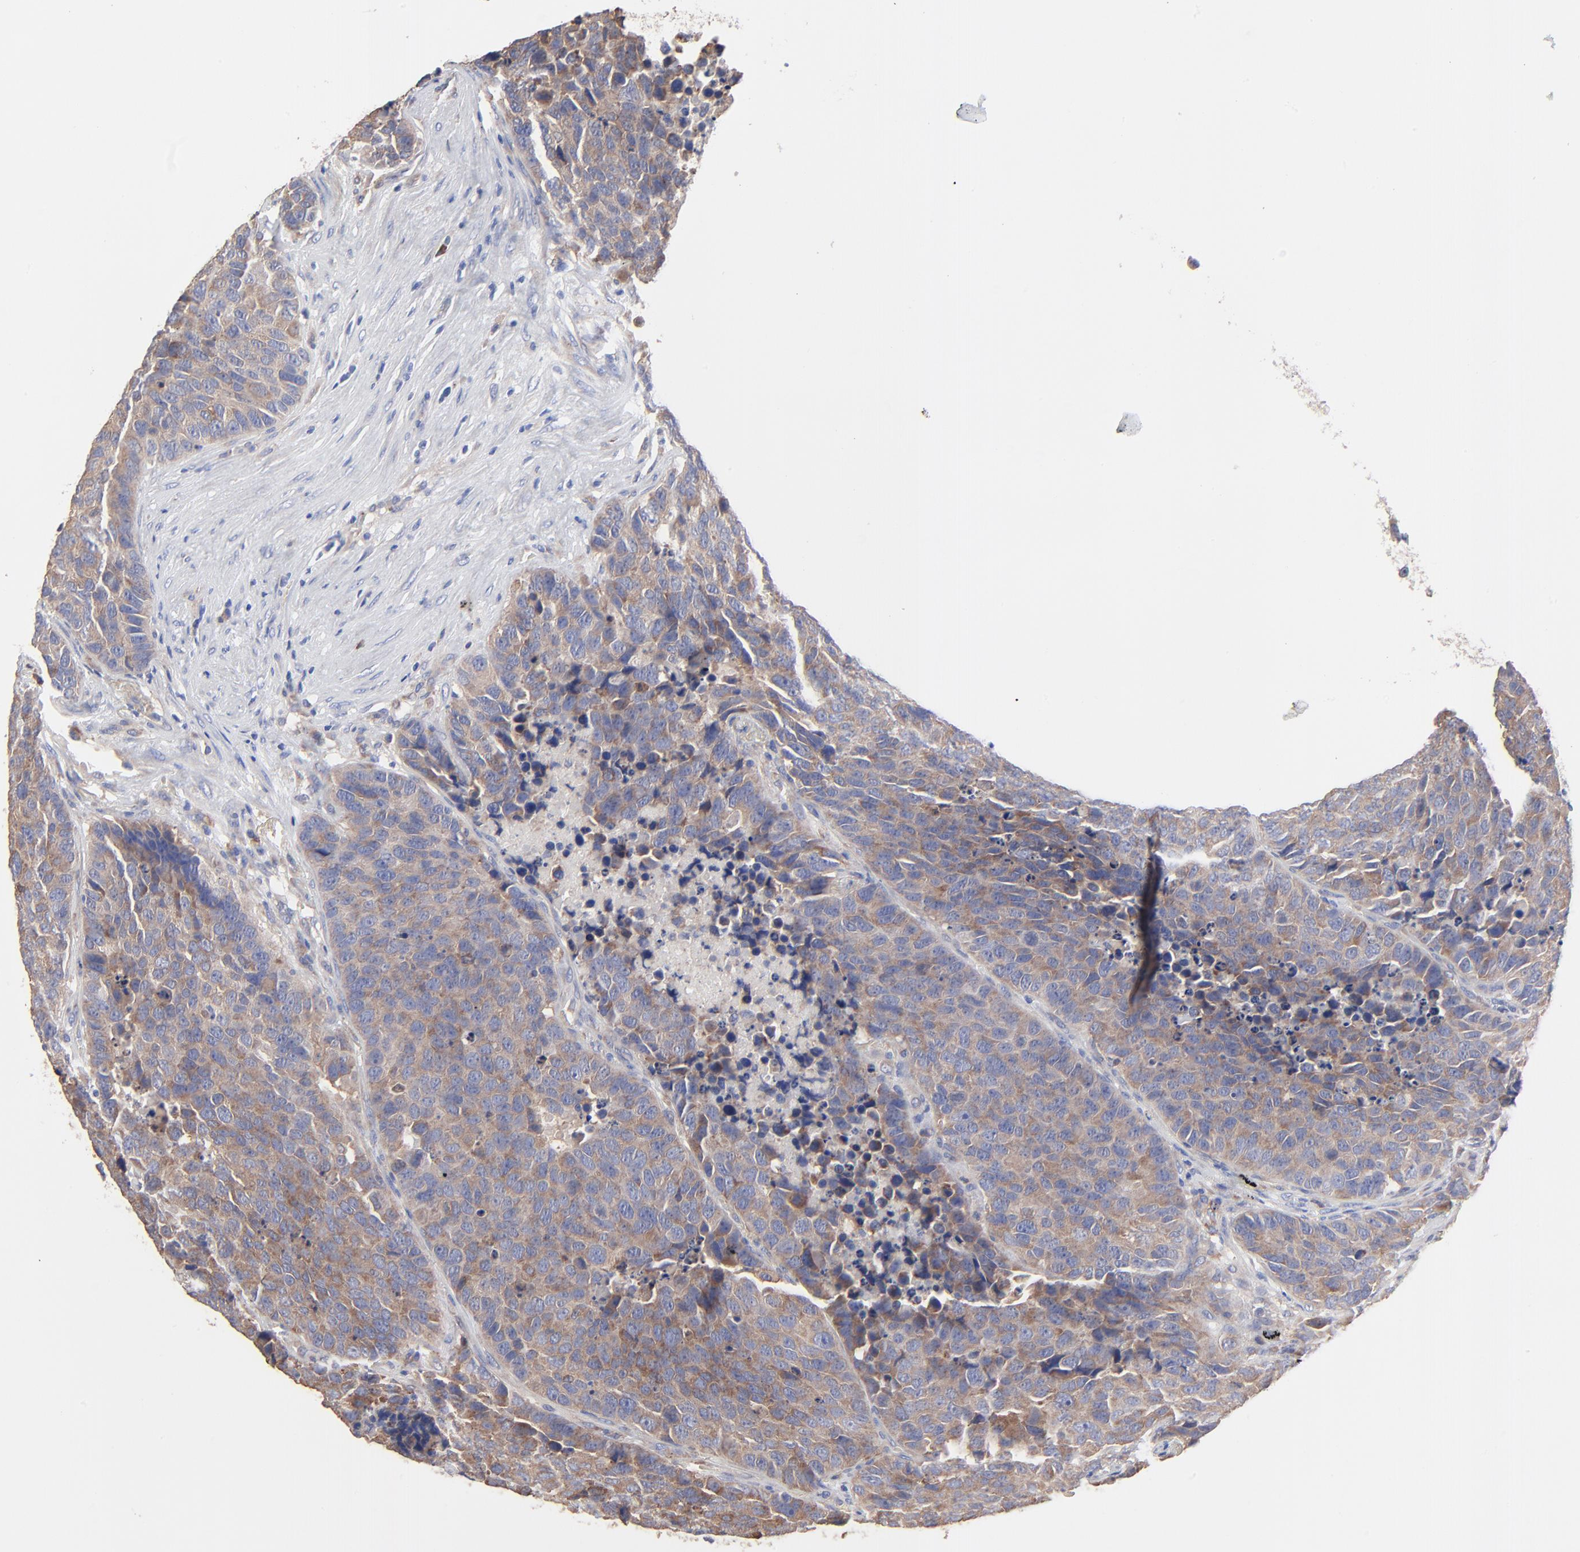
{"staining": {"intensity": "moderate", "quantity": ">75%", "location": "cytoplasmic/membranous"}, "tissue": "carcinoid", "cell_type": "Tumor cells", "image_type": "cancer", "snomed": [{"axis": "morphology", "description": "Carcinoid, malignant, NOS"}, {"axis": "topography", "description": "Lung"}], "caption": "IHC image of human malignant carcinoid stained for a protein (brown), which displays medium levels of moderate cytoplasmic/membranous positivity in about >75% of tumor cells.", "gene": "PPFIBP2", "patient": {"sex": "male", "age": 60}}